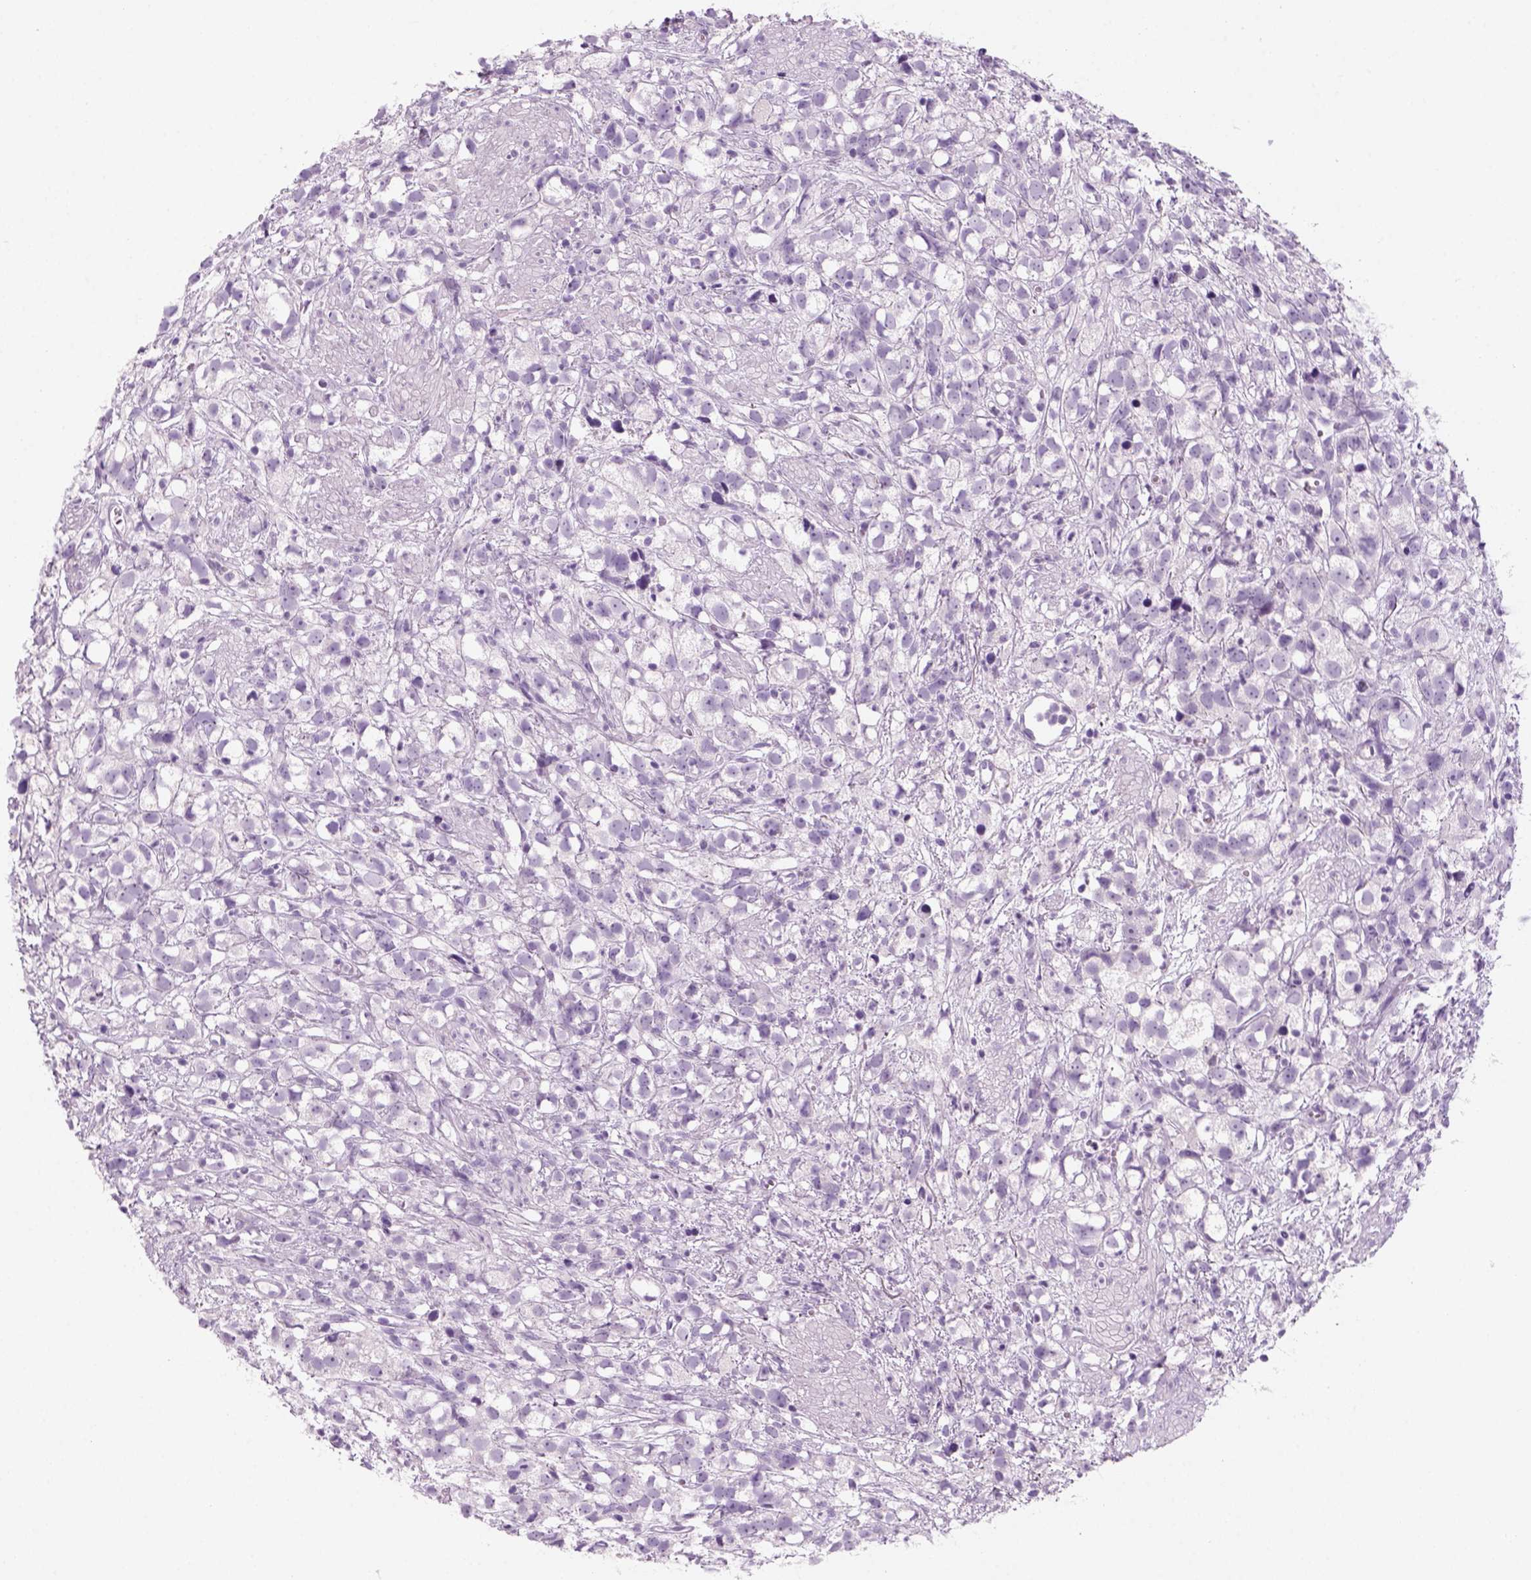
{"staining": {"intensity": "negative", "quantity": "none", "location": "none"}, "tissue": "prostate cancer", "cell_type": "Tumor cells", "image_type": "cancer", "snomed": [{"axis": "morphology", "description": "Adenocarcinoma, High grade"}, {"axis": "topography", "description": "Prostate"}], "caption": "Immunohistochemical staining of human prostate cancer exhibits no significant staining in tumor cells. (Immunohistochemistry, brightfield microscopy, high magnification).", "gene": "KRTAP11-1", "patient": {"sex": "male", "age": 68}}